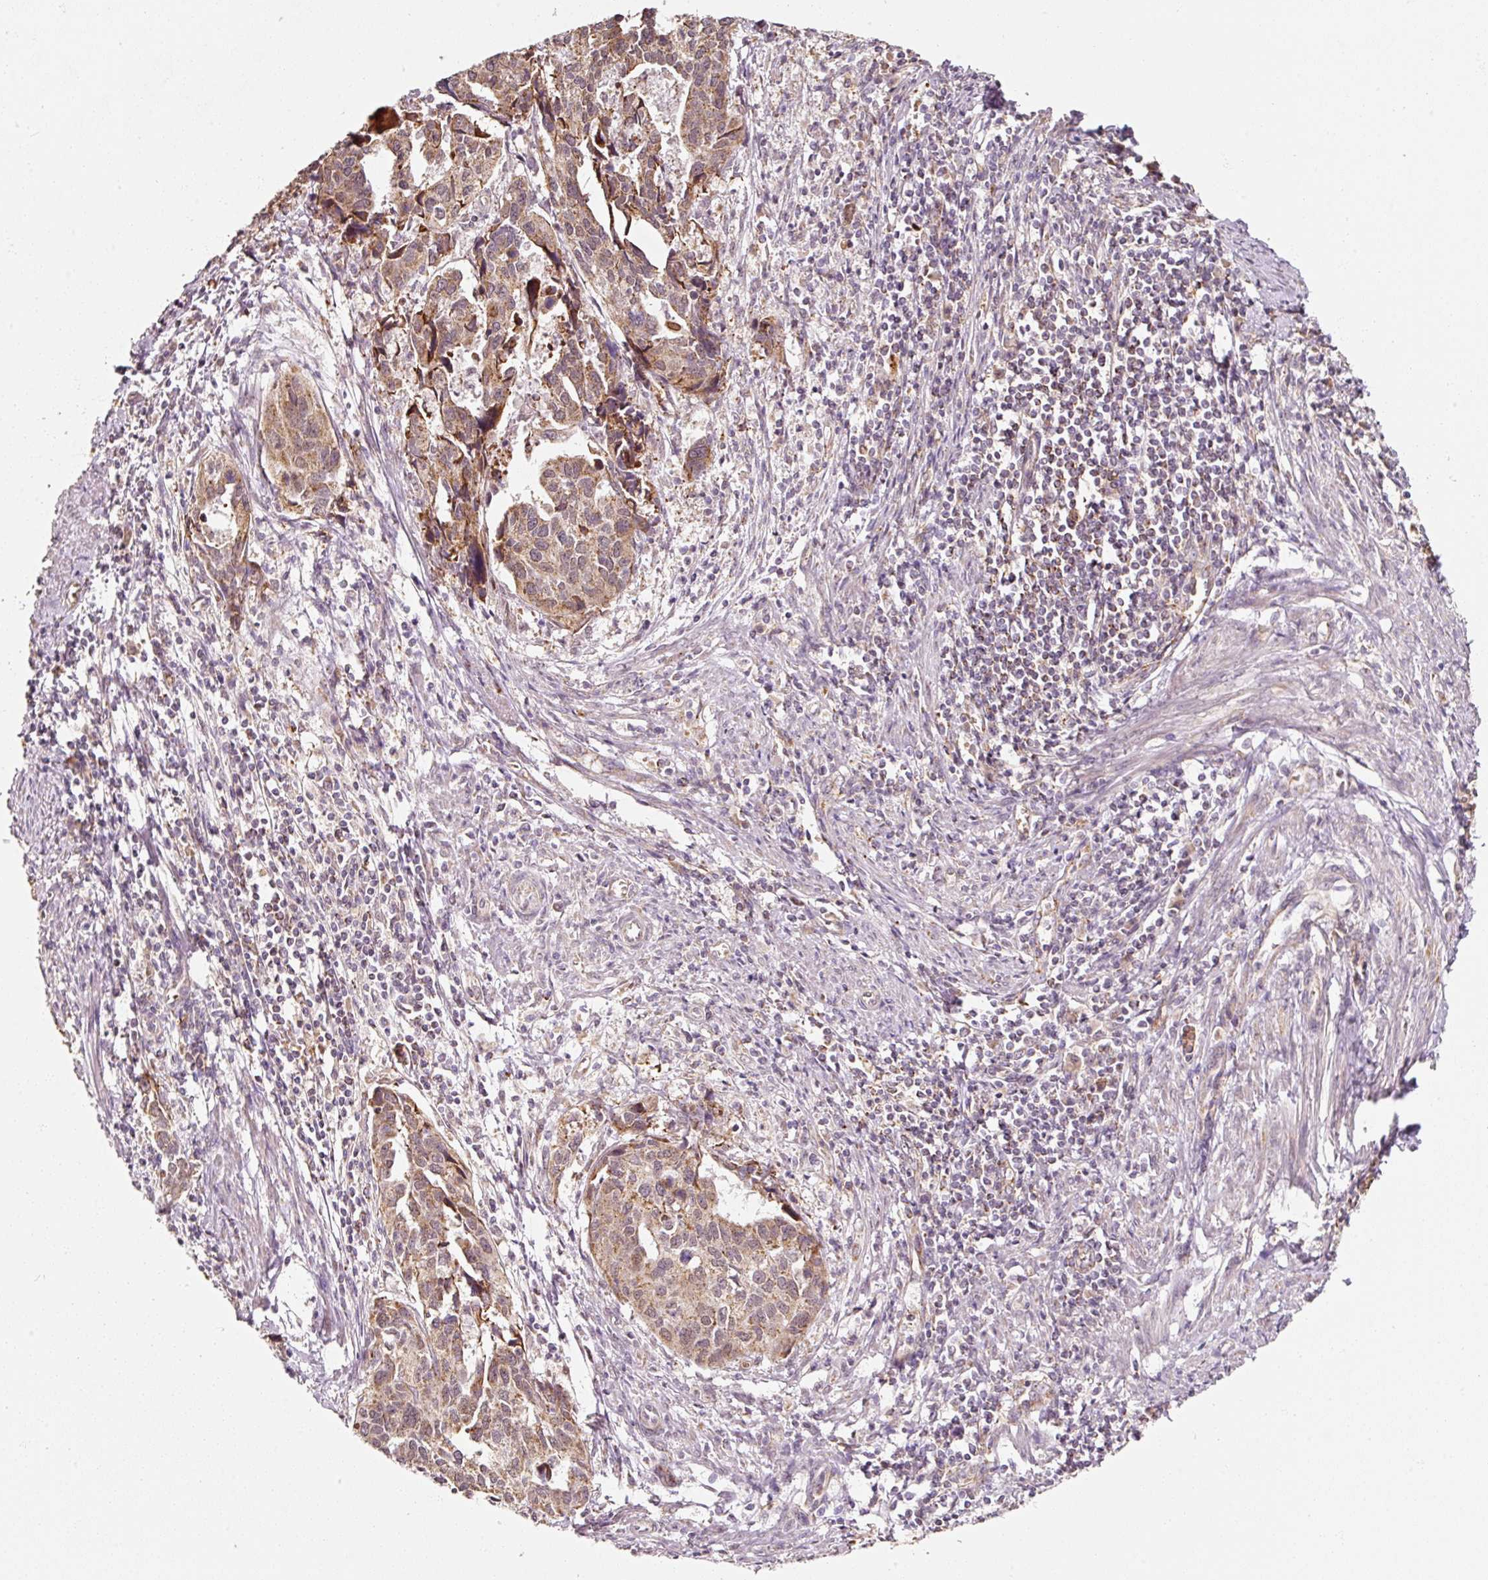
{"staining": {"intensity": "moderate", "quantity": "25%-75%", "location": "cytoplasmic/membranous"}, "tissue": "endometrial cancer", "cell_type": "Tumor cells", "image_type": "cancer", "snomed": [{"axis": "morphology", "description": "Adenocarcinoma, NOS"}, {"axis": "topography", "description": "Endometrium"}], "caption": "Endometrial adenocarcinoma tissue exhibits moderate cytoplasmic/membranous positivity in about 25%-75% of tumor cells (Brightfield microscopy of DAB IHC at high magnification).", "gene": "ZNF460", "patient": {"sex": "female", "age": 73}}